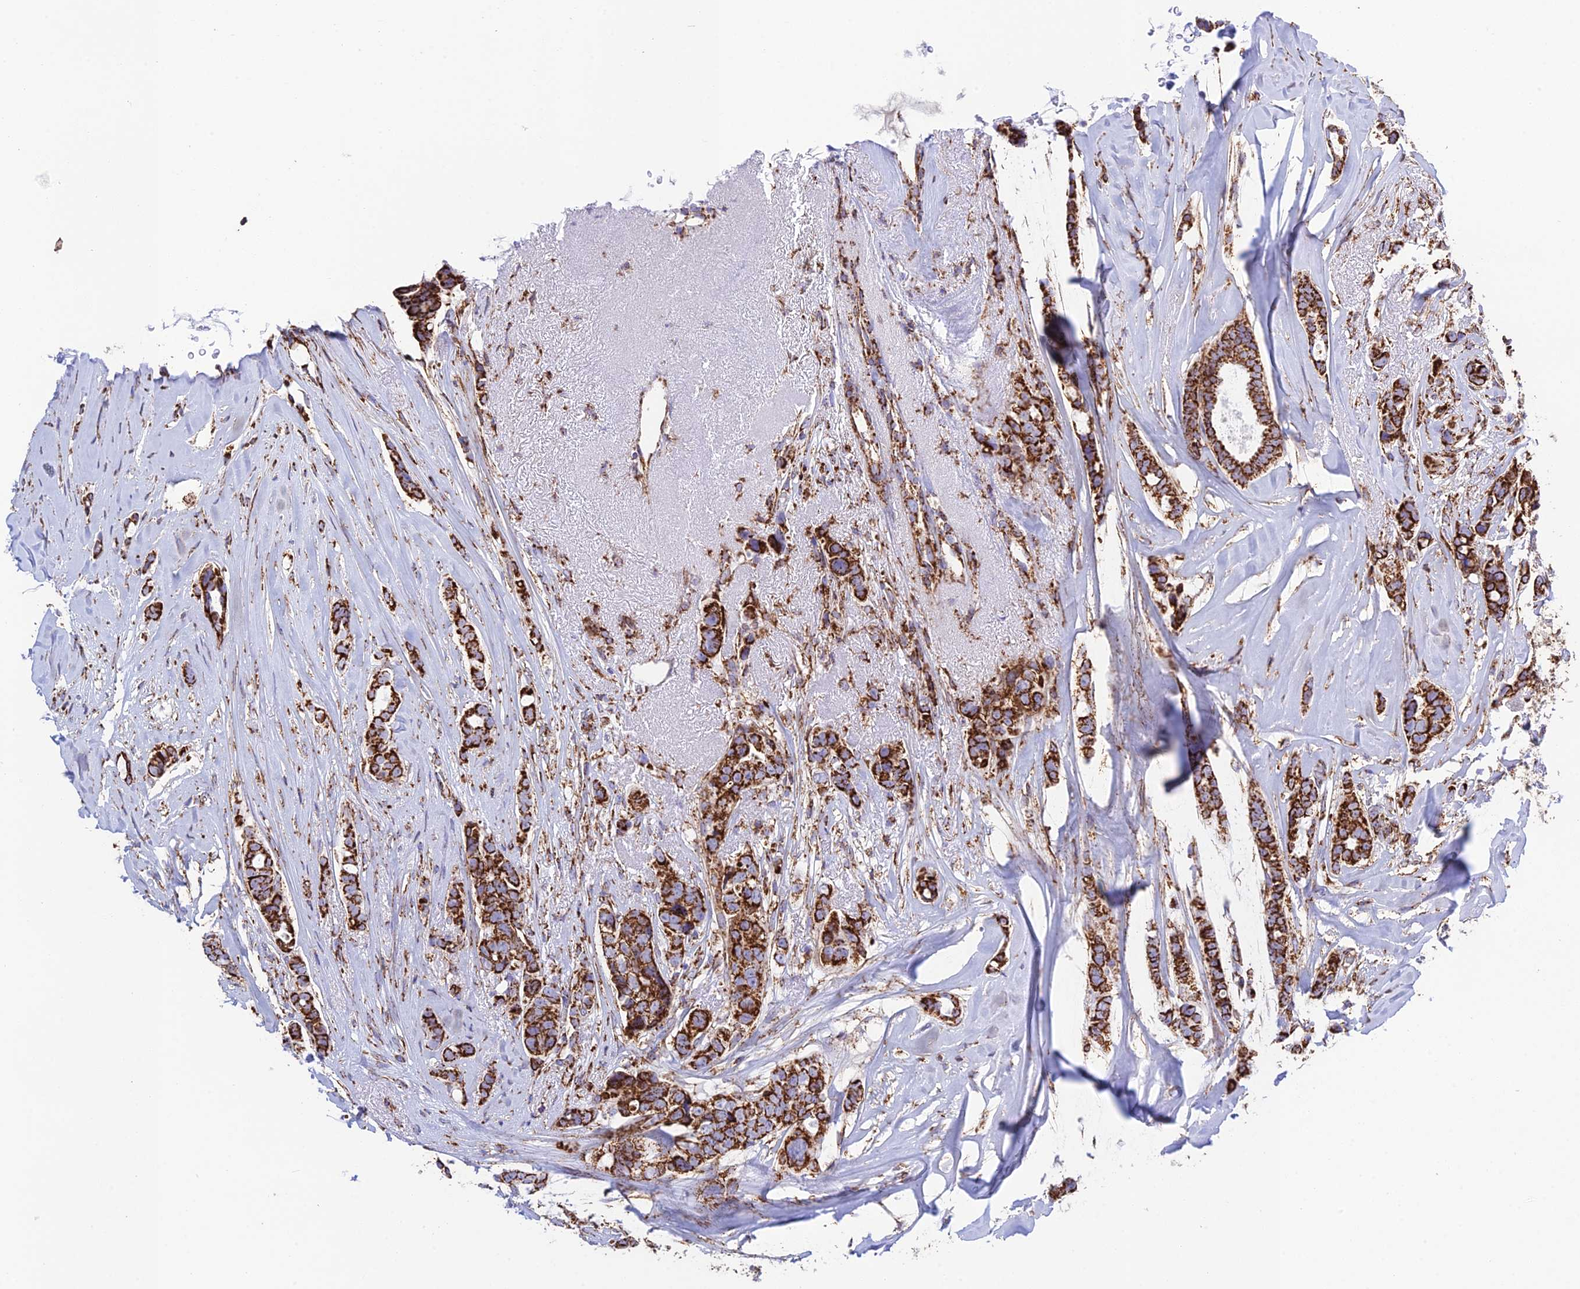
{"staining": {"intensity": "strong", "quantity": ">75%", "location": "cytoplasmic/membranous"}, "tissue": "breast cancer", "cell_type": "Tumor cells", "image_type": "cancer", "snomed": [{"axis": "morphology", "description": "Lobular carcinoma"}, {"axis": "topography", "description": "Breast"}], "caption": "DAB immunohistochemical staining of human breast cancer (lobular carcinoma) reveals strong cytoplasmic/membranous protein expression in about >75% of tumor cells. Nuclei are stained in blue.", "gene": "CHCHD3", "patient": {"sex": "female", "age": 51}}